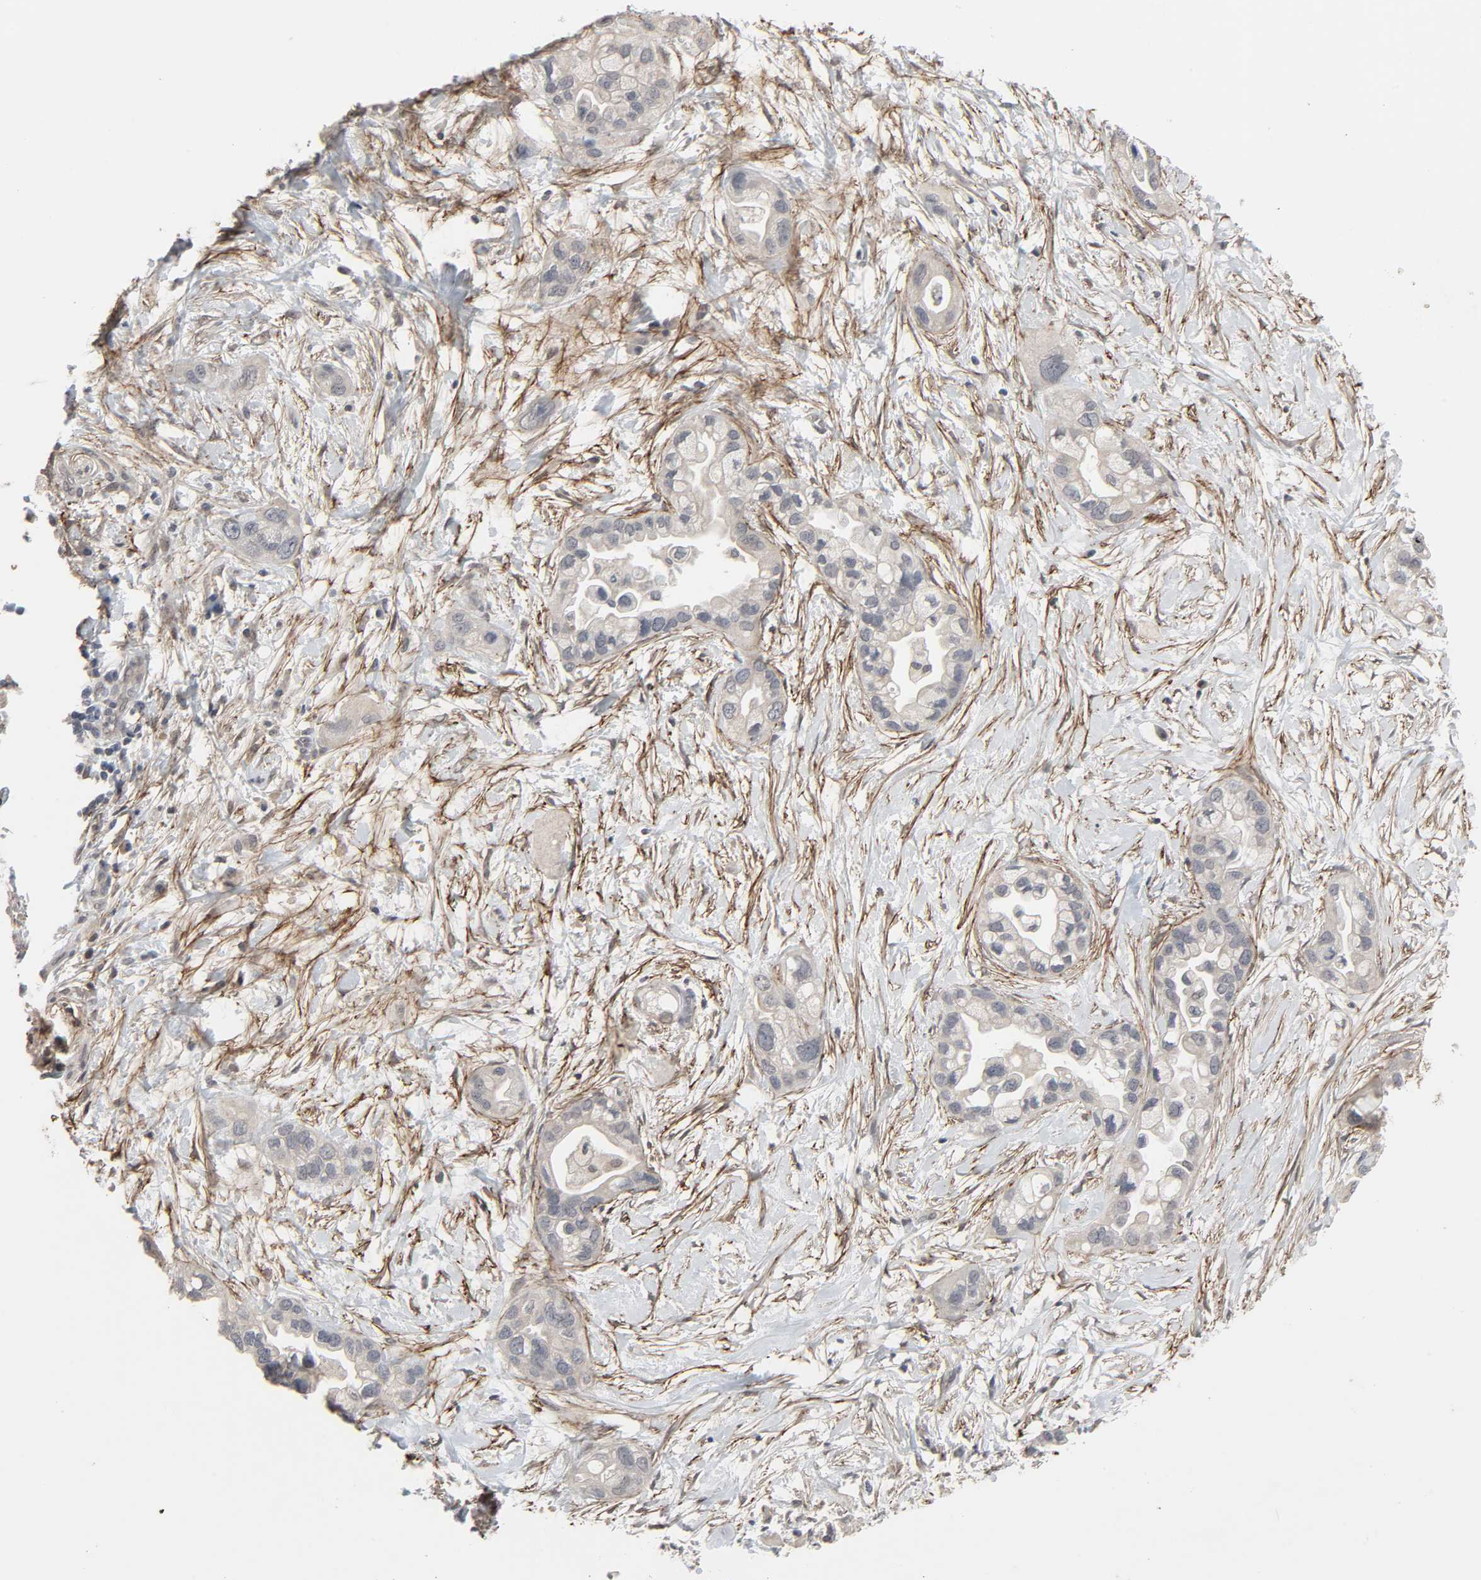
{"staining": {"intensity": "negative", "quantity": "none", "location": "none"}, "tissue": "pancreatic cancer", "cell_type": "Tumor cells", "image_type": "cancer", "snomed": [{"axis": "morphology", "description": "Adenocarcinoma, NOS"}, {"axis": "topography", "description": "Pancreas"}], "caption": "The immunohistochemistry (IHC) histopathology image has no significant staining in tumor cells of adenocarcinoma (pancreatic) tissue.", "gene": "ZNF222", "patient": {"sex": "female", "age": 77}}